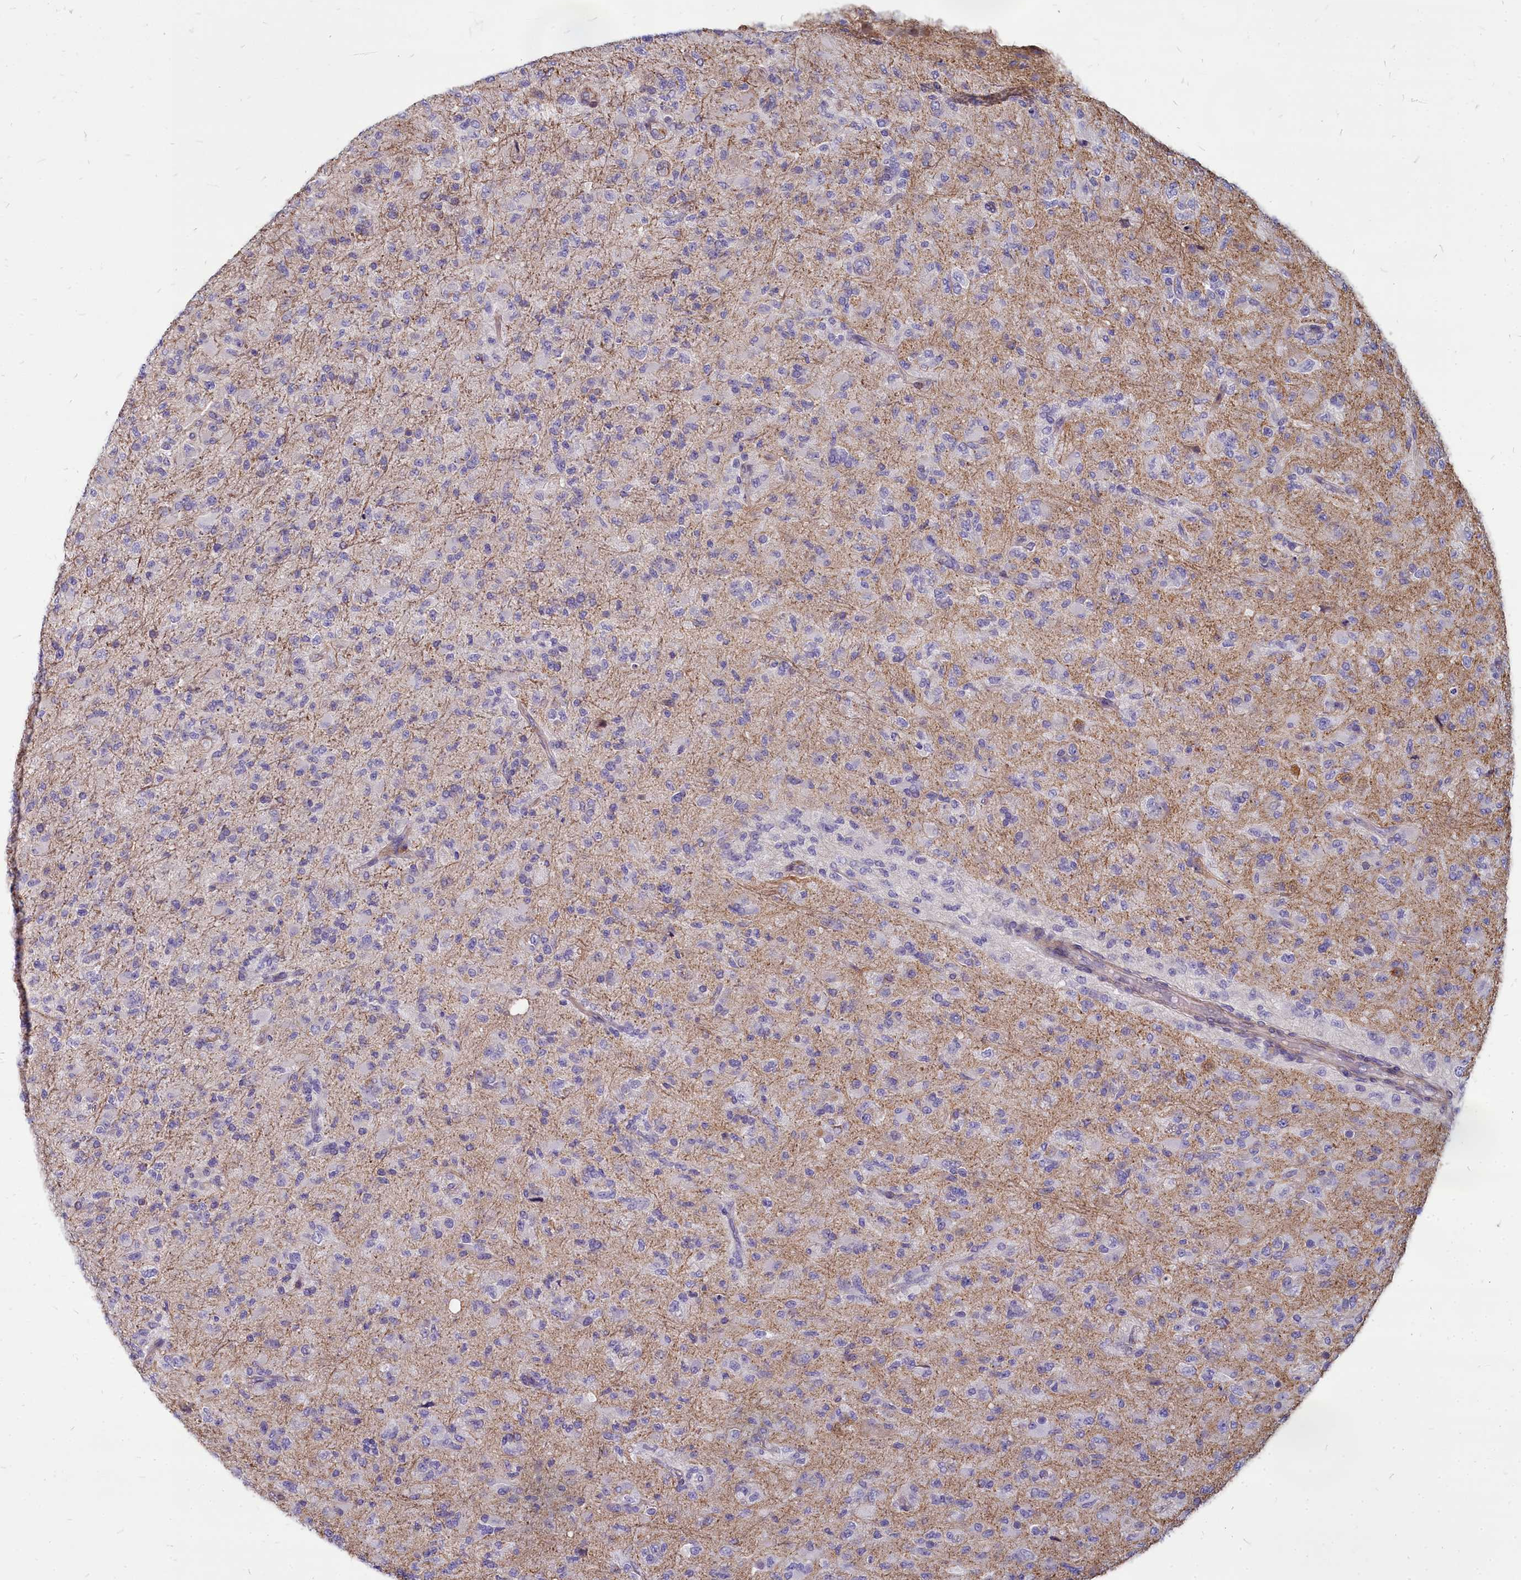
{"staining": {"intensity": "negative", "quantity": "none", "location": "none"}, "tissue": "glioma", "cell_type": "Tumor cells", "image_type": "cancer", "snomed": [{"axis": "morphology", "description": "Glioma, malignant, Low grade"}, {"axis": "topography", "description": "Brain"}], "caption": "Tumor cells are negative for protein expression in human malignant glioma (low-grade). Nuclei are stained in blue.", "gene": "TTC5", "patient": {"sex": "male", "age": 65}}